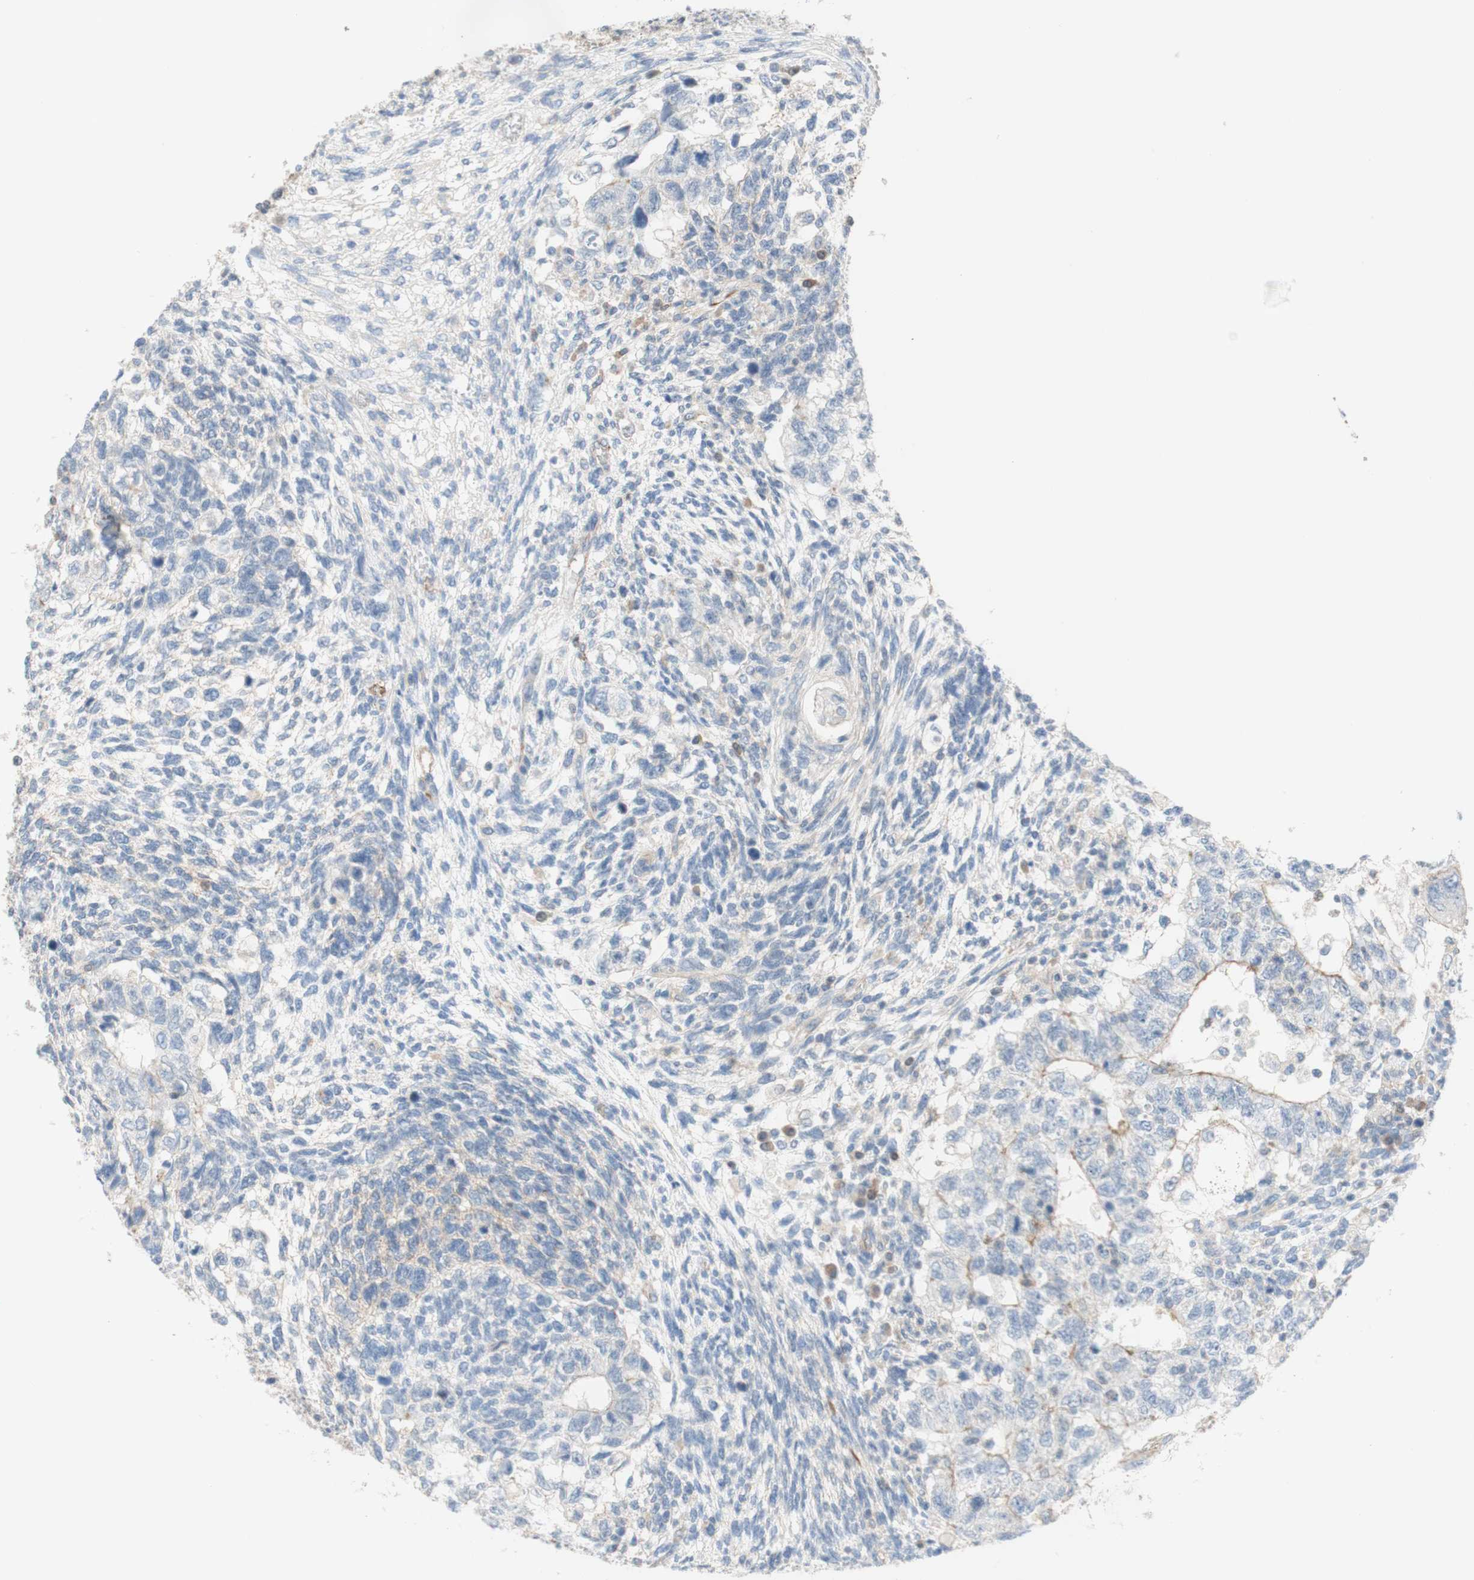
{"staining": {"intensity": "weak", "quantity": "25%-75%", "location": "cytoplasmic/membranous"}, "tissue": "testis cancer", "cell_type": "Tumor cells", "image_type": "cancer", "snomed": [{"axis": "morphology", "description": "Normal tissue, NOS"}, {"axis": "morphology", "description": "Carcinoma, Embryonal, NOS"}, {"axis": "topography", "description": "Testis"}], "caption": "Protein positivity by immunohistochemistry reveals weak cytoplasmic/membranous expression in approximately 25%-75% of tumor cells in testis cancer. The protein of interest is shown in brown color, while the nuclei are stained blue.", "gene": "POU2AF1", "patient": {"sex": "male", "age": 36}}